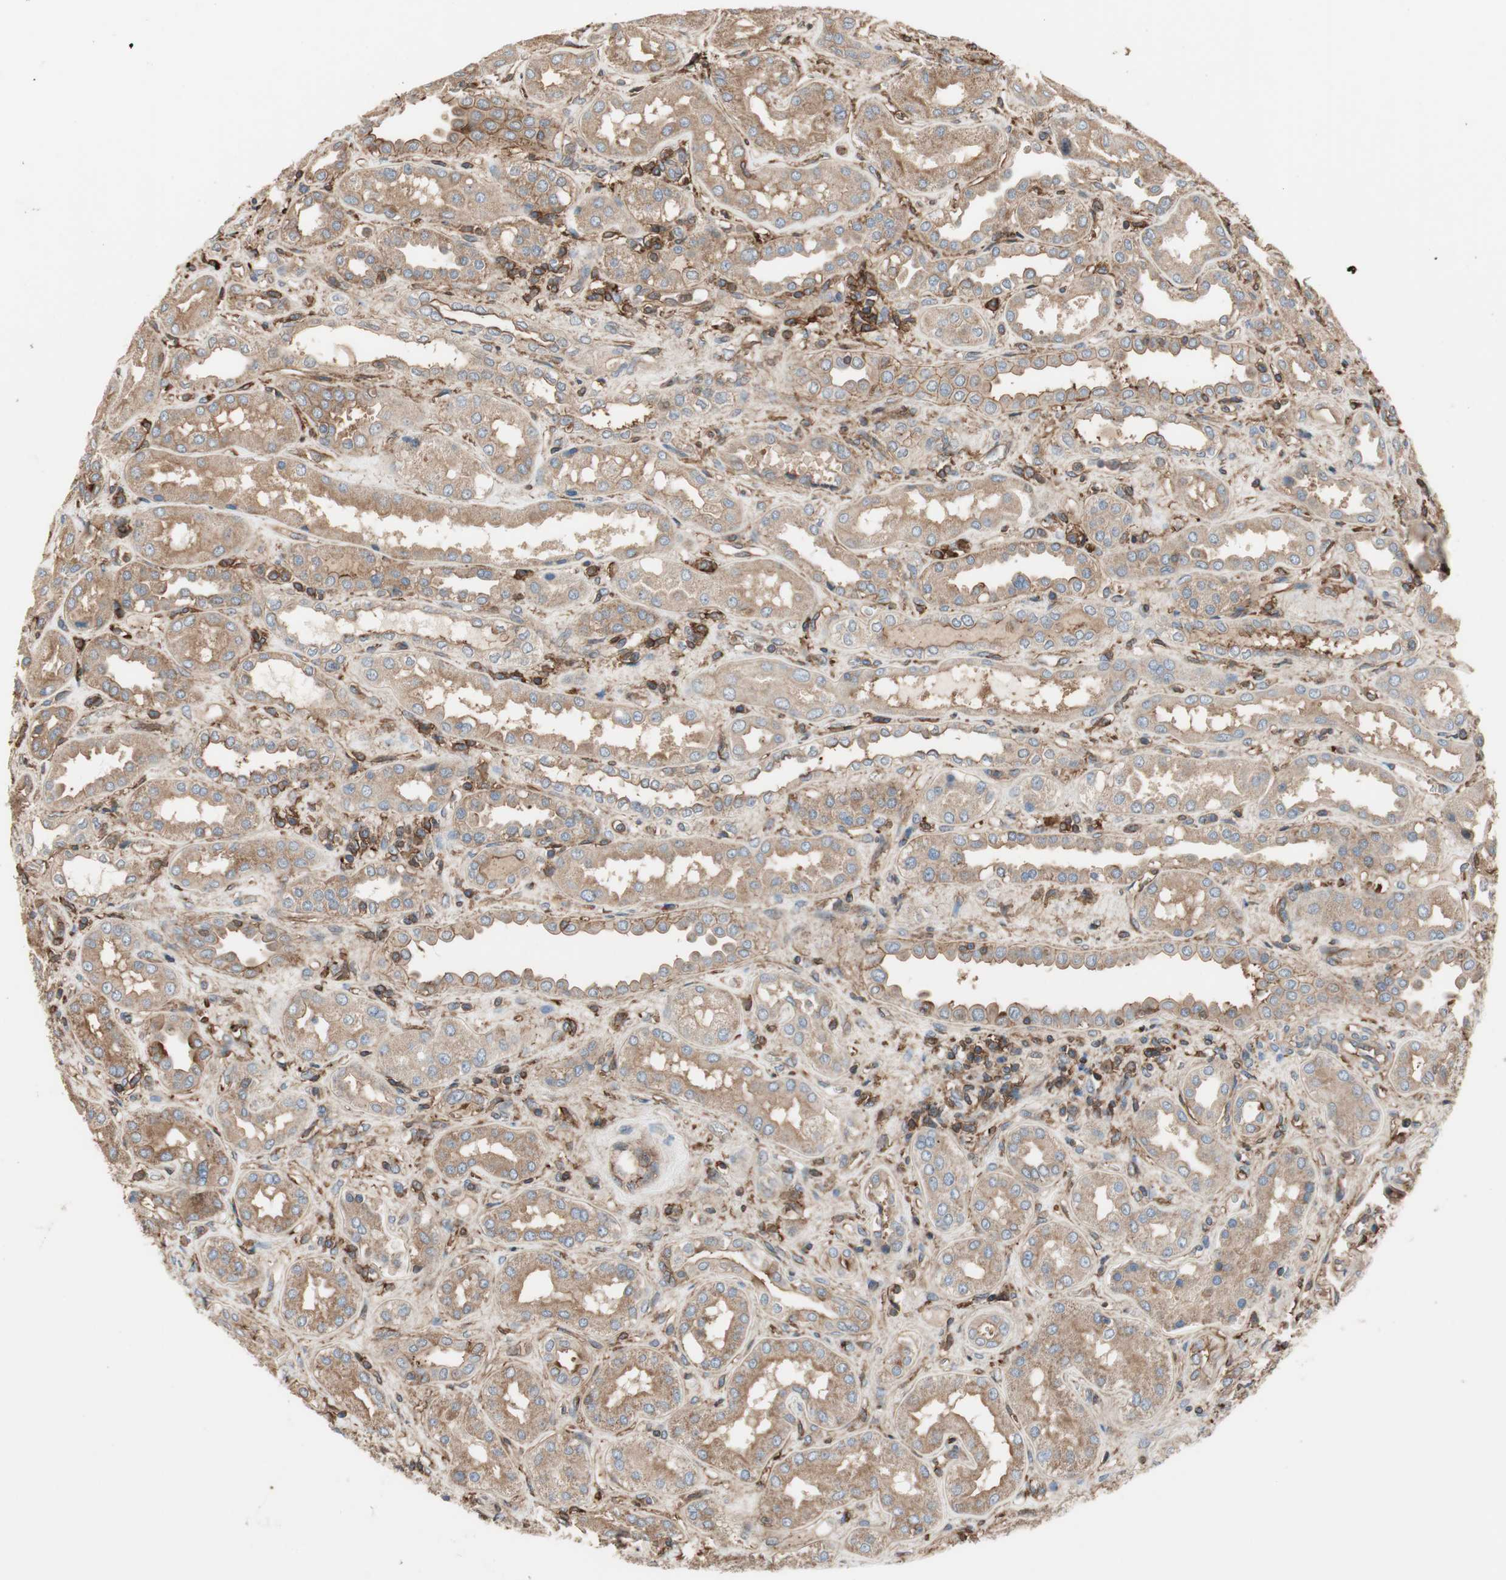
{"staining": {"intensity": "moderate", "quantity": ">75%", "location": "cytoplasmic/membranous"}, "tissue": "kidney", "cell_type": "Cells in glomeruli", "image_type": "normal", "snomed": [{"axis": "morphology", "description": "Normal tissue, NOS"}, {"axis": "topography", "description": "Kidney"}], "caption": "Protein analysis of normal kidney exhibits moderate cytoplasmic/membranous expression in approximately >75% of cells in glomeruli.", "gene": "IL1RL1", "patient": {"sex": "male", "age": 59}}